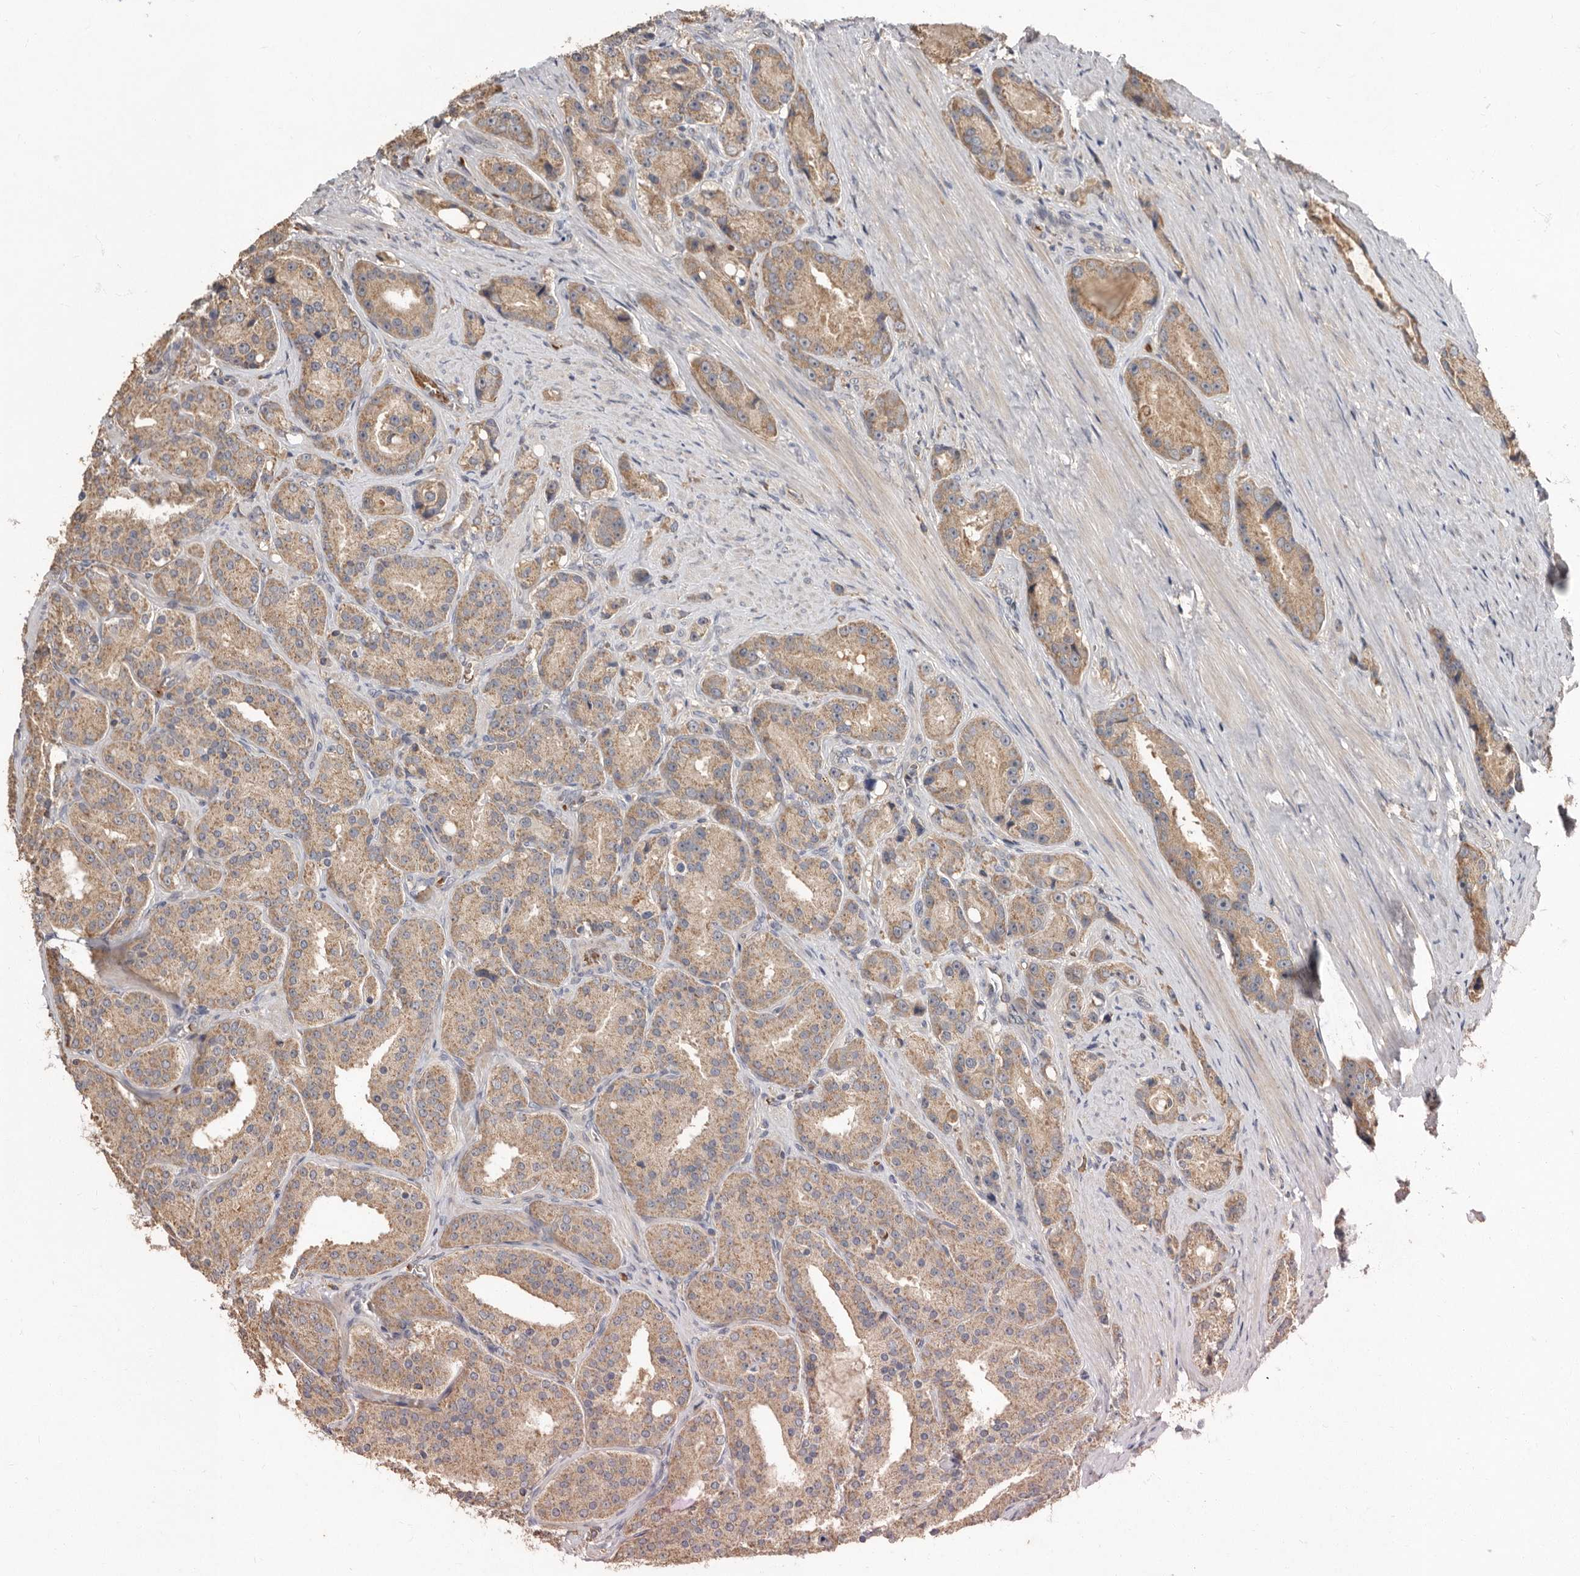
{"staining": {"intensity": "moderate", "quantity": ">75%", "location": "cytoplasmic/membranous"}, "tissue": "prostate cancer", "cell_type": "Tumor cells", "image_type": "cancer", "snomed": [{"axis": "morphology", "description": "Adenocarcinoma, High grade"}, {"axis": "topography", "description": "Prostate"}], "caption": "Tumor cells reveal medium levels of moderate cytoplasmic/membranous positivity in approximately >75% of cells in prostate adenocarcinoma (high-grade). (DAB IHC, brown staining for protein, blue staining for nuclei).", "gene": "KIF26B", "patient": {"sex": "male", "age": 60}}